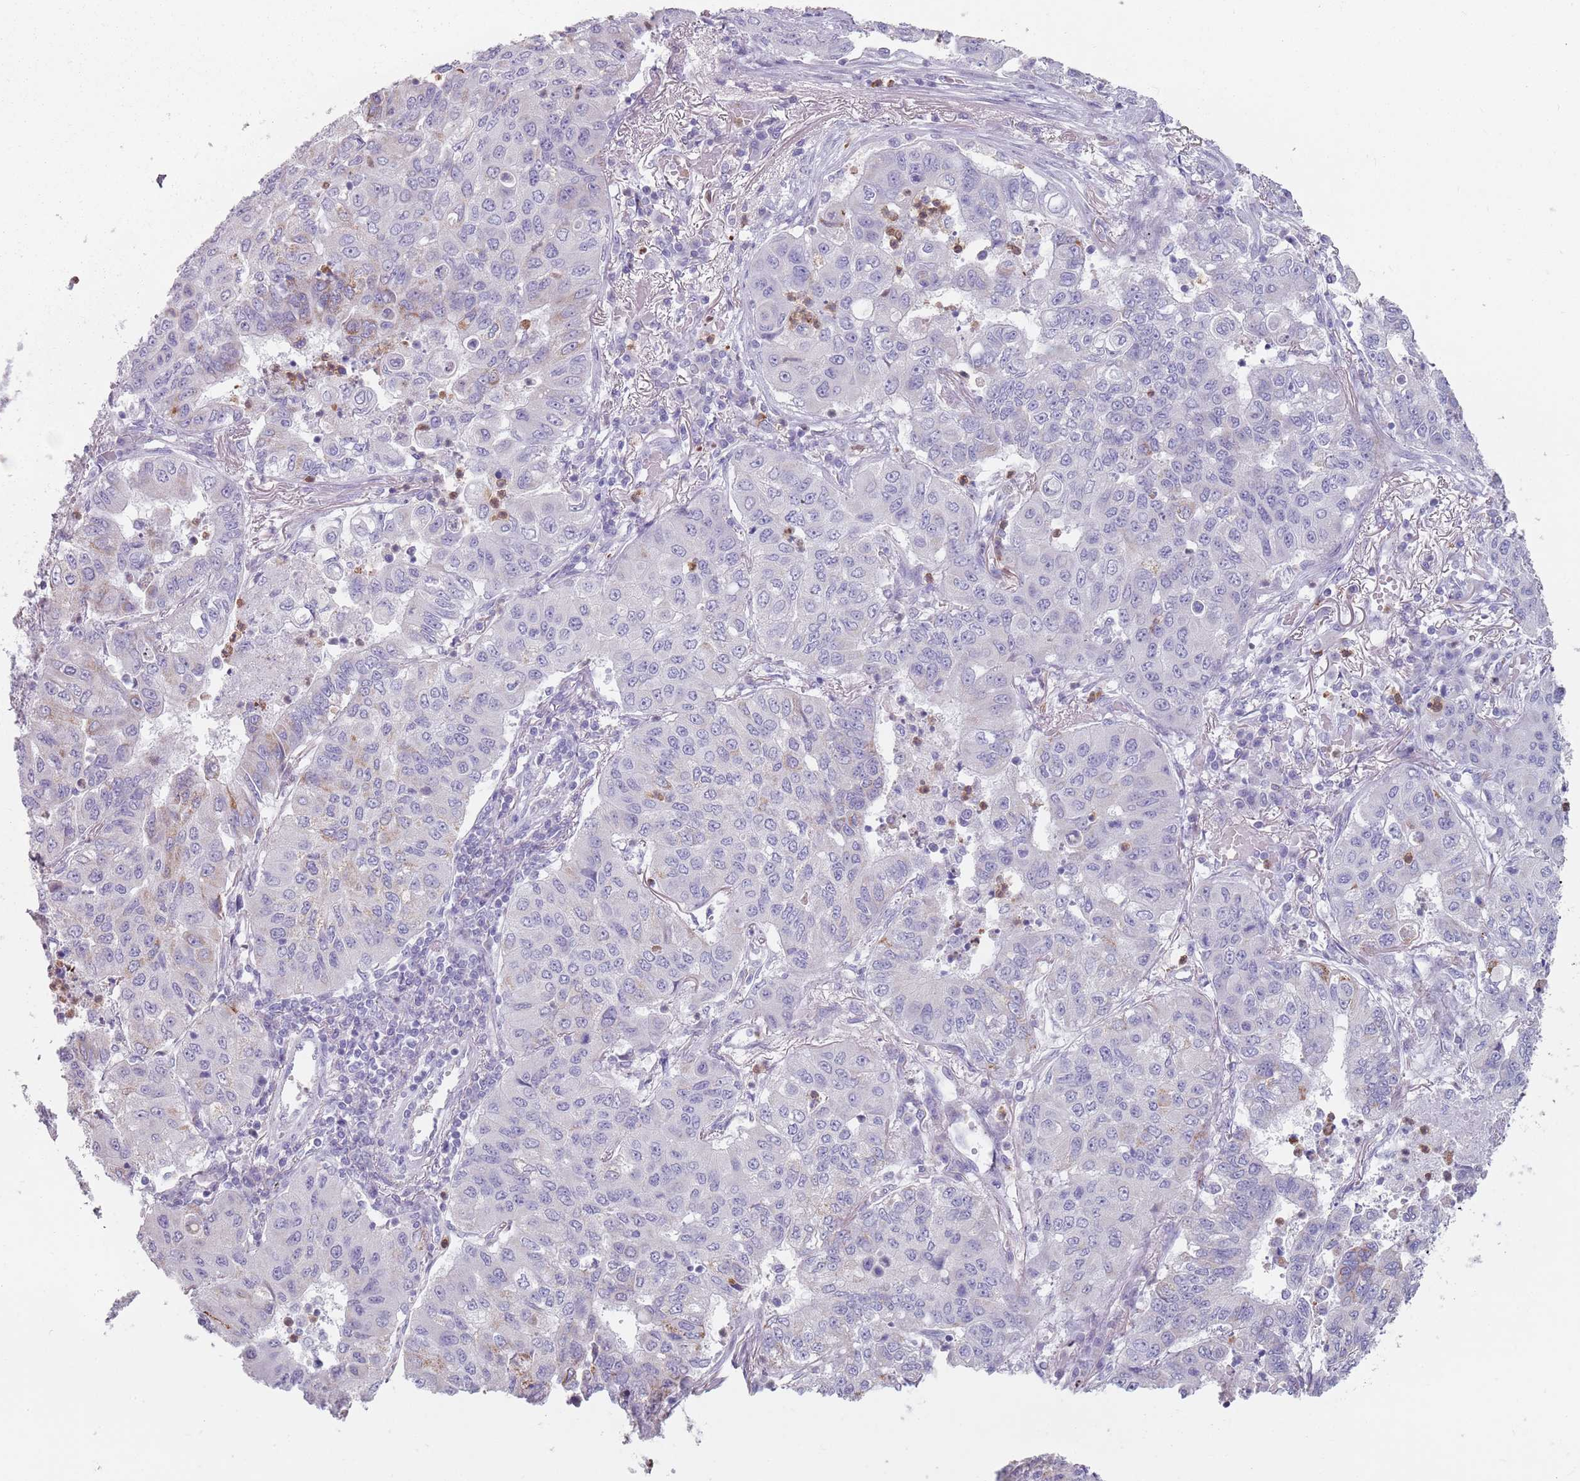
{"staining": {"intensity": "negative", "quantity": "none", "location": "none"}, "tissue": "lung cancer", "cell_type": "Tumor cells", "image_type": "cancer", "snomed": [{"axis": "morphology", "description": "Squamous cell carcinoma, NOS"}, {"axis": "topography", "description": "Lung"}], "caption": "Immunohistochemistry of lung squamous cell carcinoma displays no staining in tumor cells. (Immunohistochemistry, brightfield microscopy, high magnification).", "gene": "ZNF584", "patient": {"sex": "male", "age": 74}}